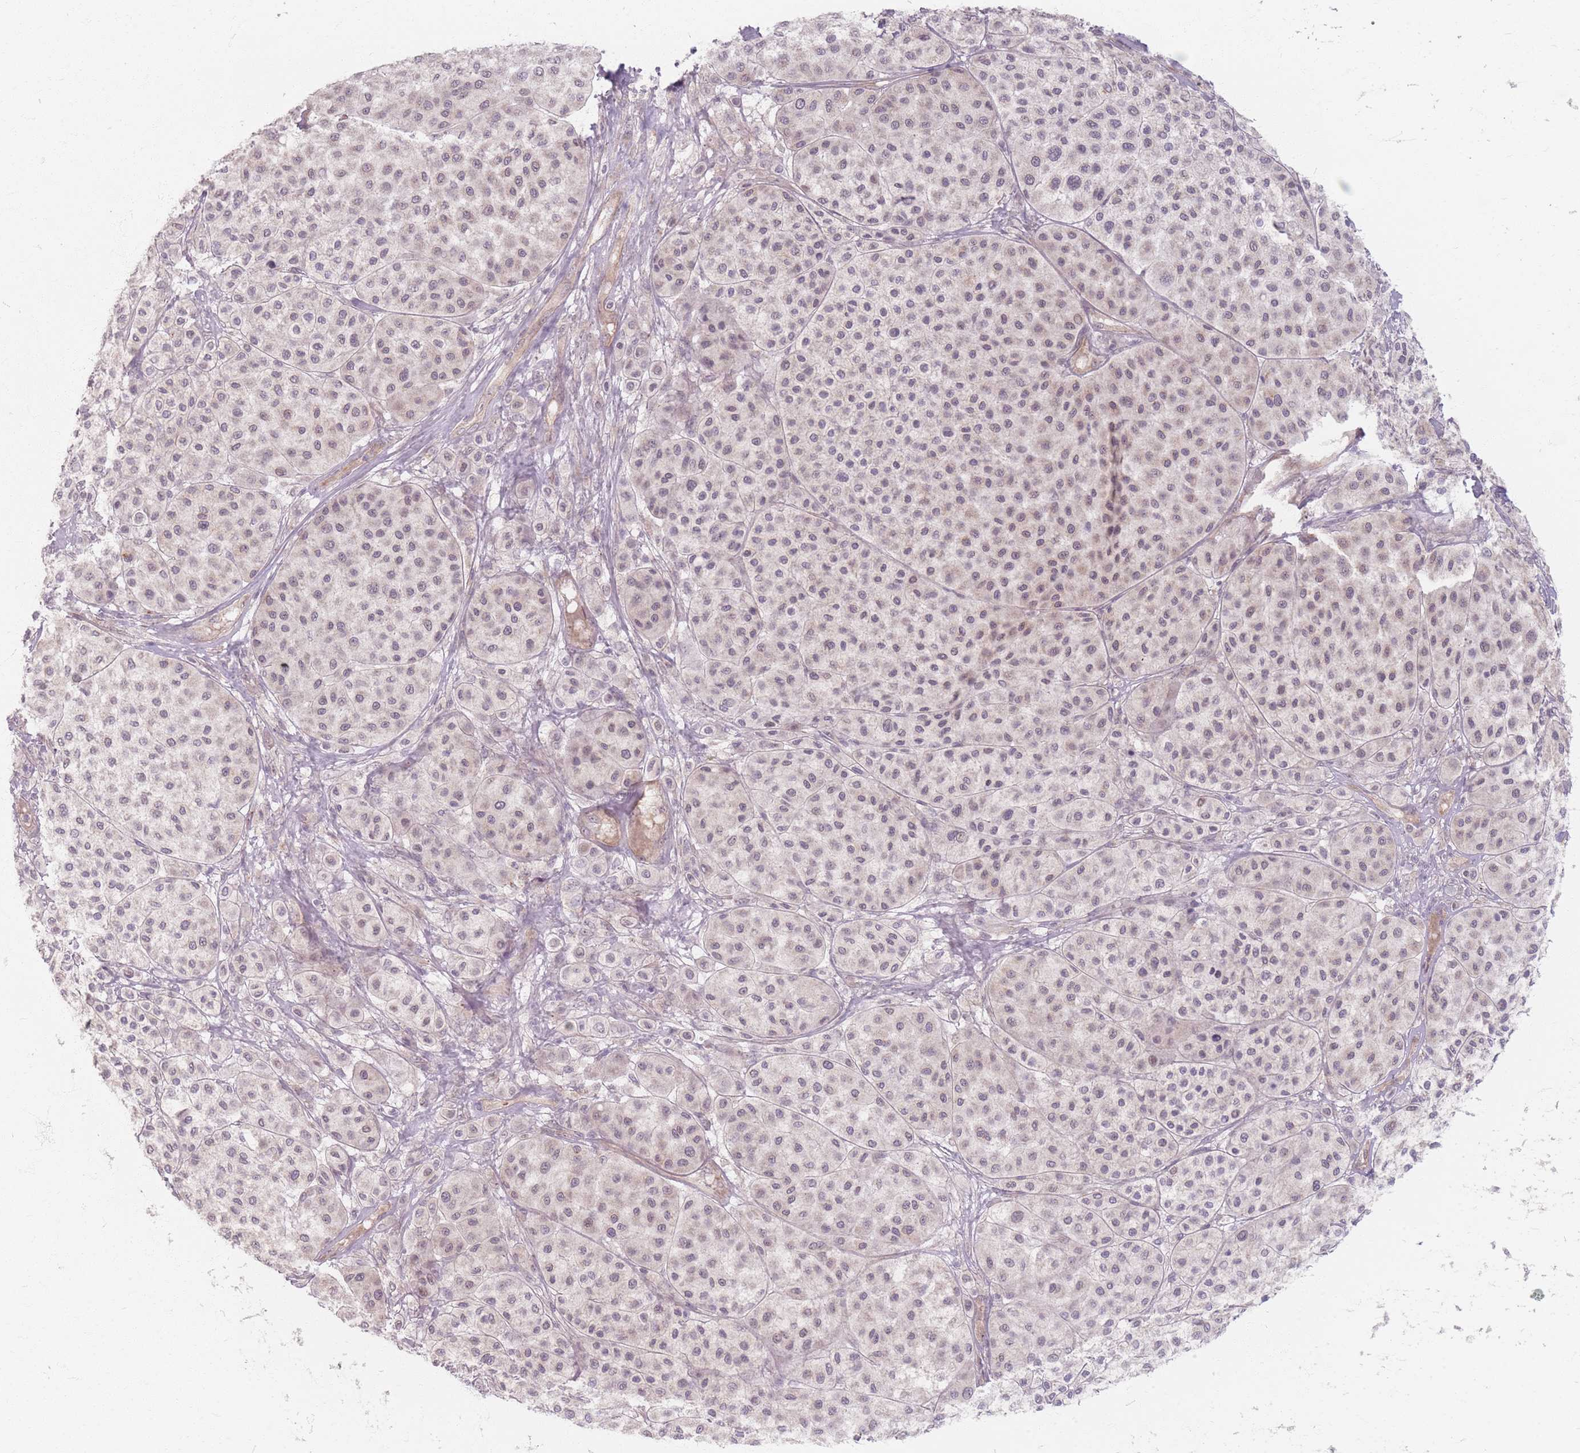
{"staining": {"intensity": "weak", "quantity": ">75%", "location": "nuclear"}, "tissue": "melanoma", "cell_type": "Tumor cells", "image_type": "cancer", "snomed": [{"axis": "morphology", "description": "Malignant melanoma, Metastatic site"}, {"axis": "topography", "description": "Smooth muscle"}], "caption": "Malignant melanoma (metastatic site) stained with DAB immunohistochemistry displays low levels of weak nuclear expression in about >75% of tumor cells.", "gene": "GABRA6", "patient": {"sex": "male", "age": 41}}